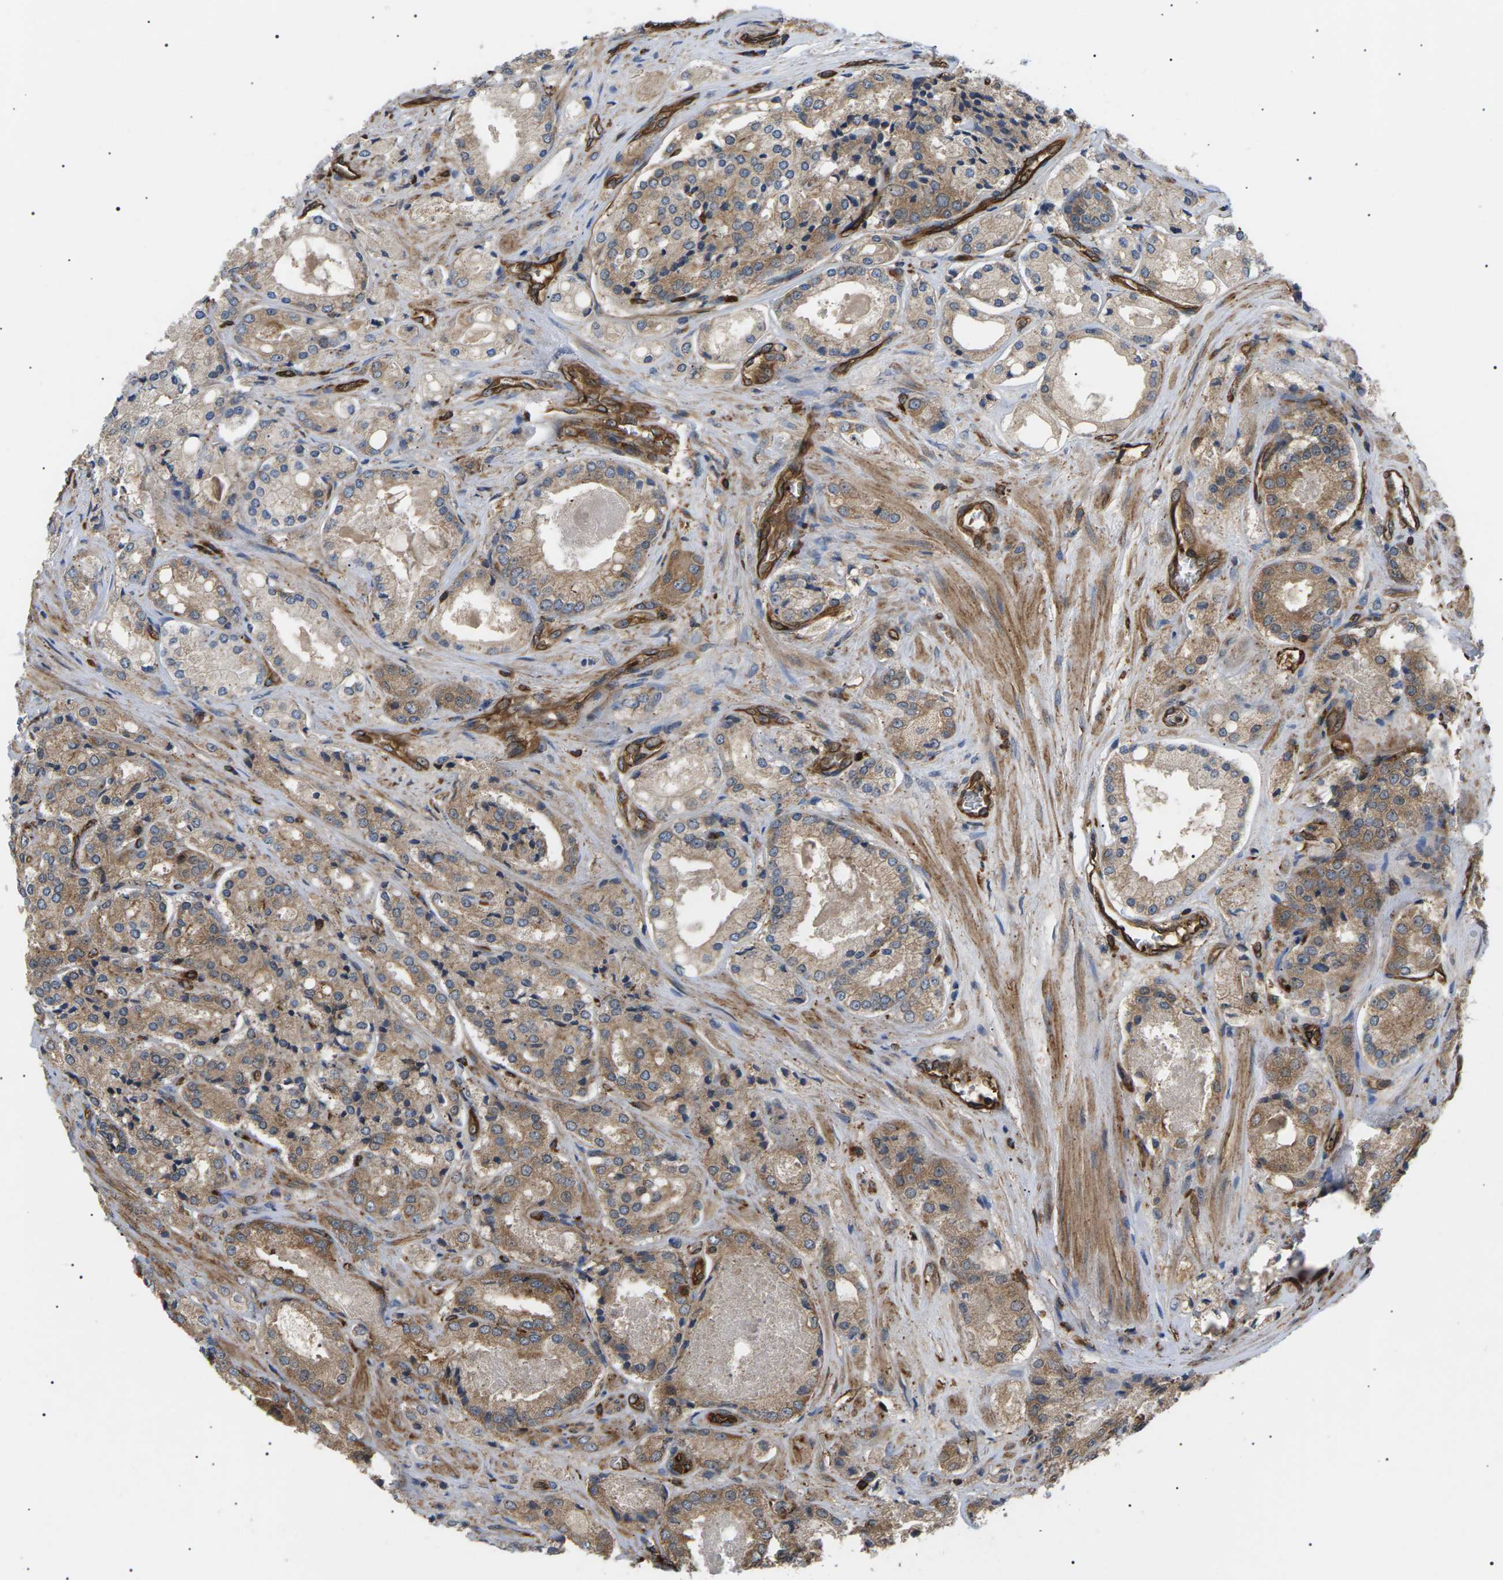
{"staining": {"intensity": "moderate", "quantity": ">75%", "location": "cytoplasmic/membranous"}, "tissue": "prostate cancer", "cell_type": "Tumor cells", "image_type": "cancer", "snomed": [{"axis": "morphology", "description": "Adenocarcinoma, High grade"}, {"axis": "topography", "description": "Prostate"}], "caption": "Adenocarcinoma (high-grade) (prostate) stained for a protein reveals moderate cytoplasmic/membranous positivity in tumor cells. The protein is stained brown, and the nuclei are stained in blue (DAB (3,3'-diaminobenzidine) IHC with brightfield microscopy, high magnification).", "gene": "TMTC4", "patient": {"sex": "male", "age": 65}}